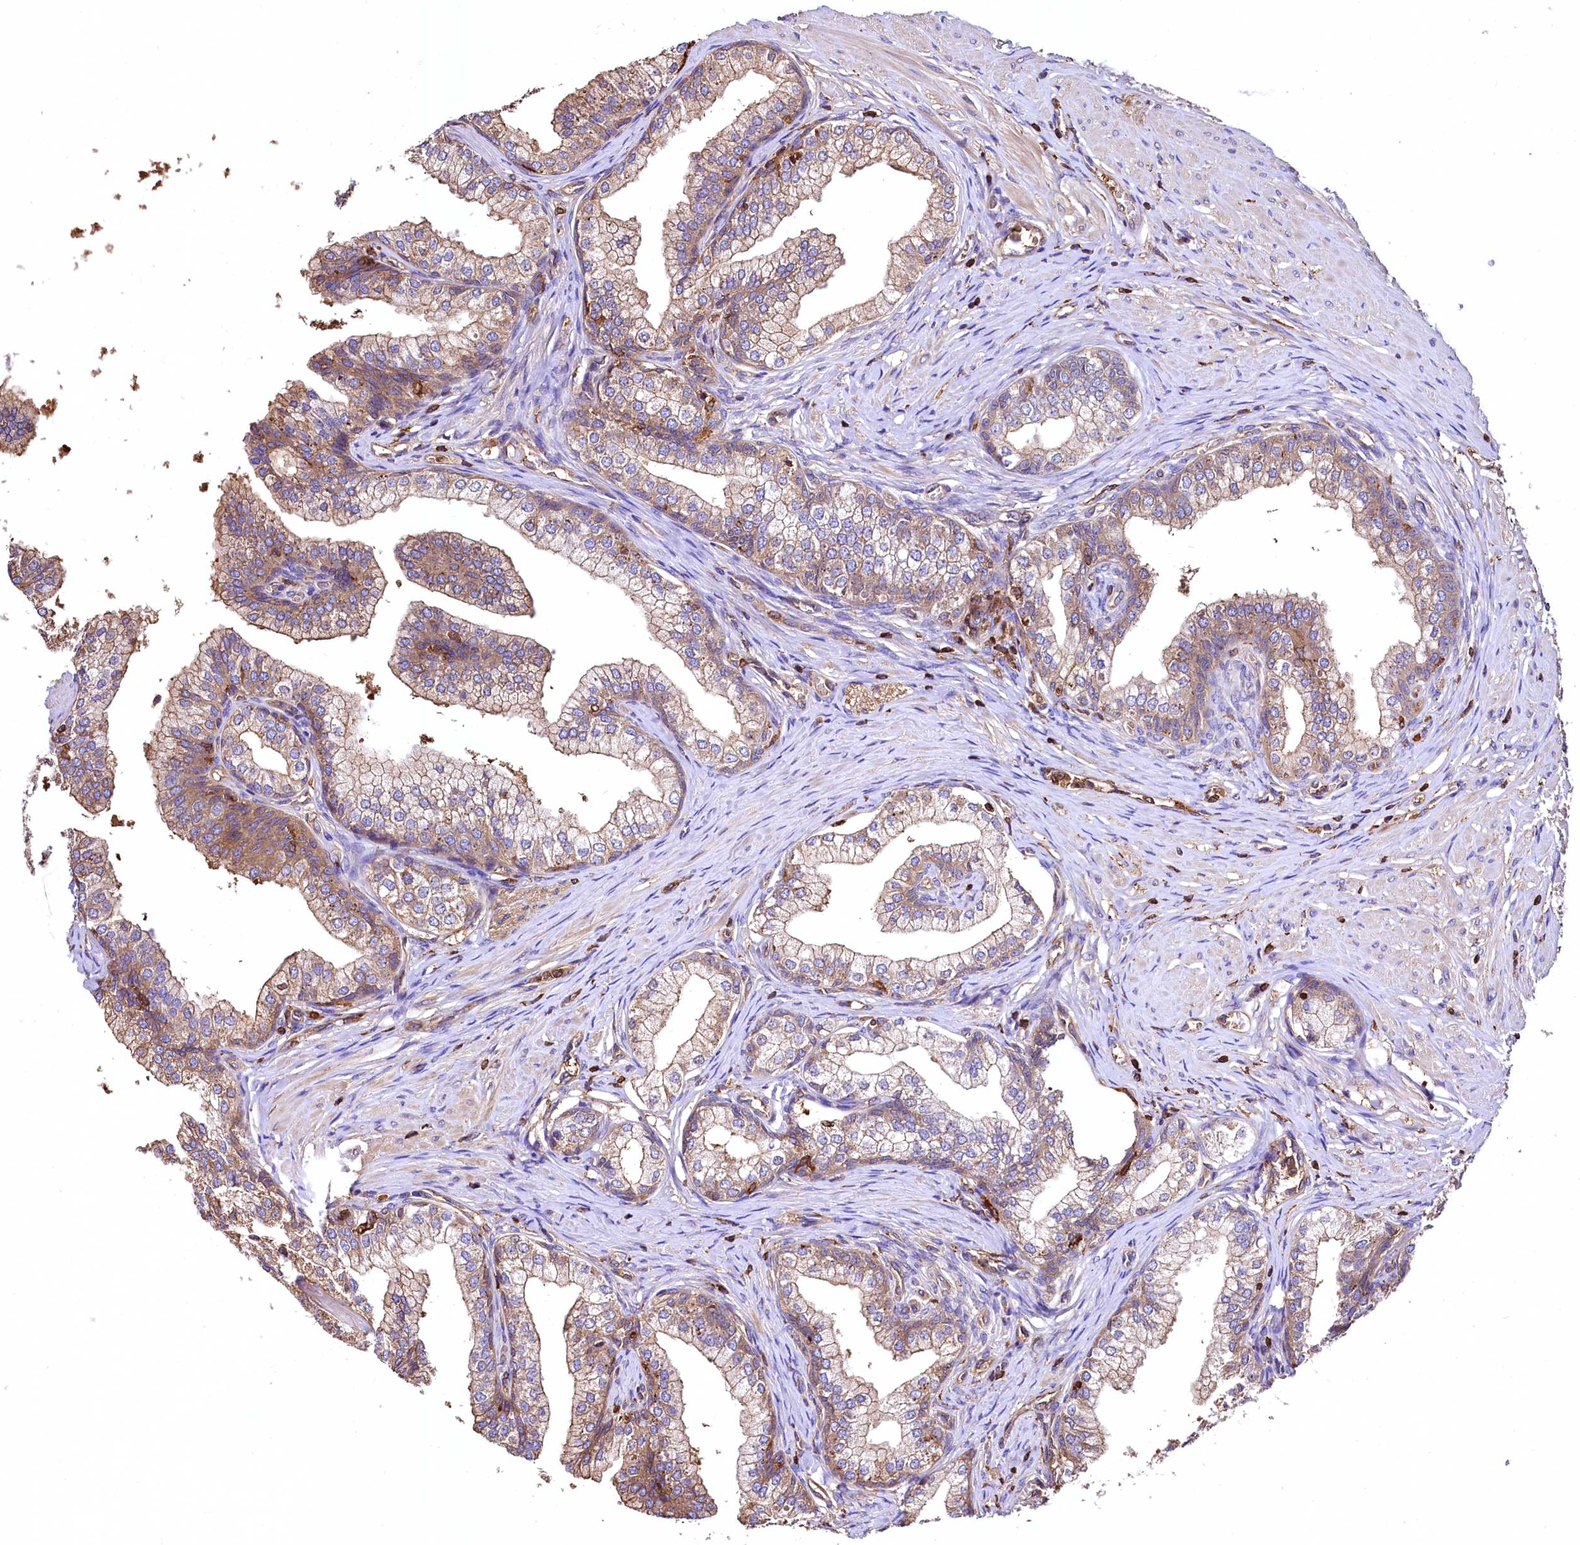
{"staining": {"intensity": "moderate", "quantity": "25%-75%", "location": "cytoplasmic/membranous"}, "tissue": "prostate", "cell_type": "Glandular cells", "image_type": "normal", "snomed": [{"axis": "morphology", "description": "Normal tissue, NOS"}, {"axis": "topography", "description": "Prostate"}], "caption": "Benign prostate was stained to show a protein in brown. There is medium levels of moderate cytoplasmic/membranous staining in approximately 25%-75% of glandular cells. Immunohistochemistry (ihc) stains the protein of interest in brown and the nuclei are stained blue.", "gene": "RARS2", "patient": {"sex": "male", "age": 60}}